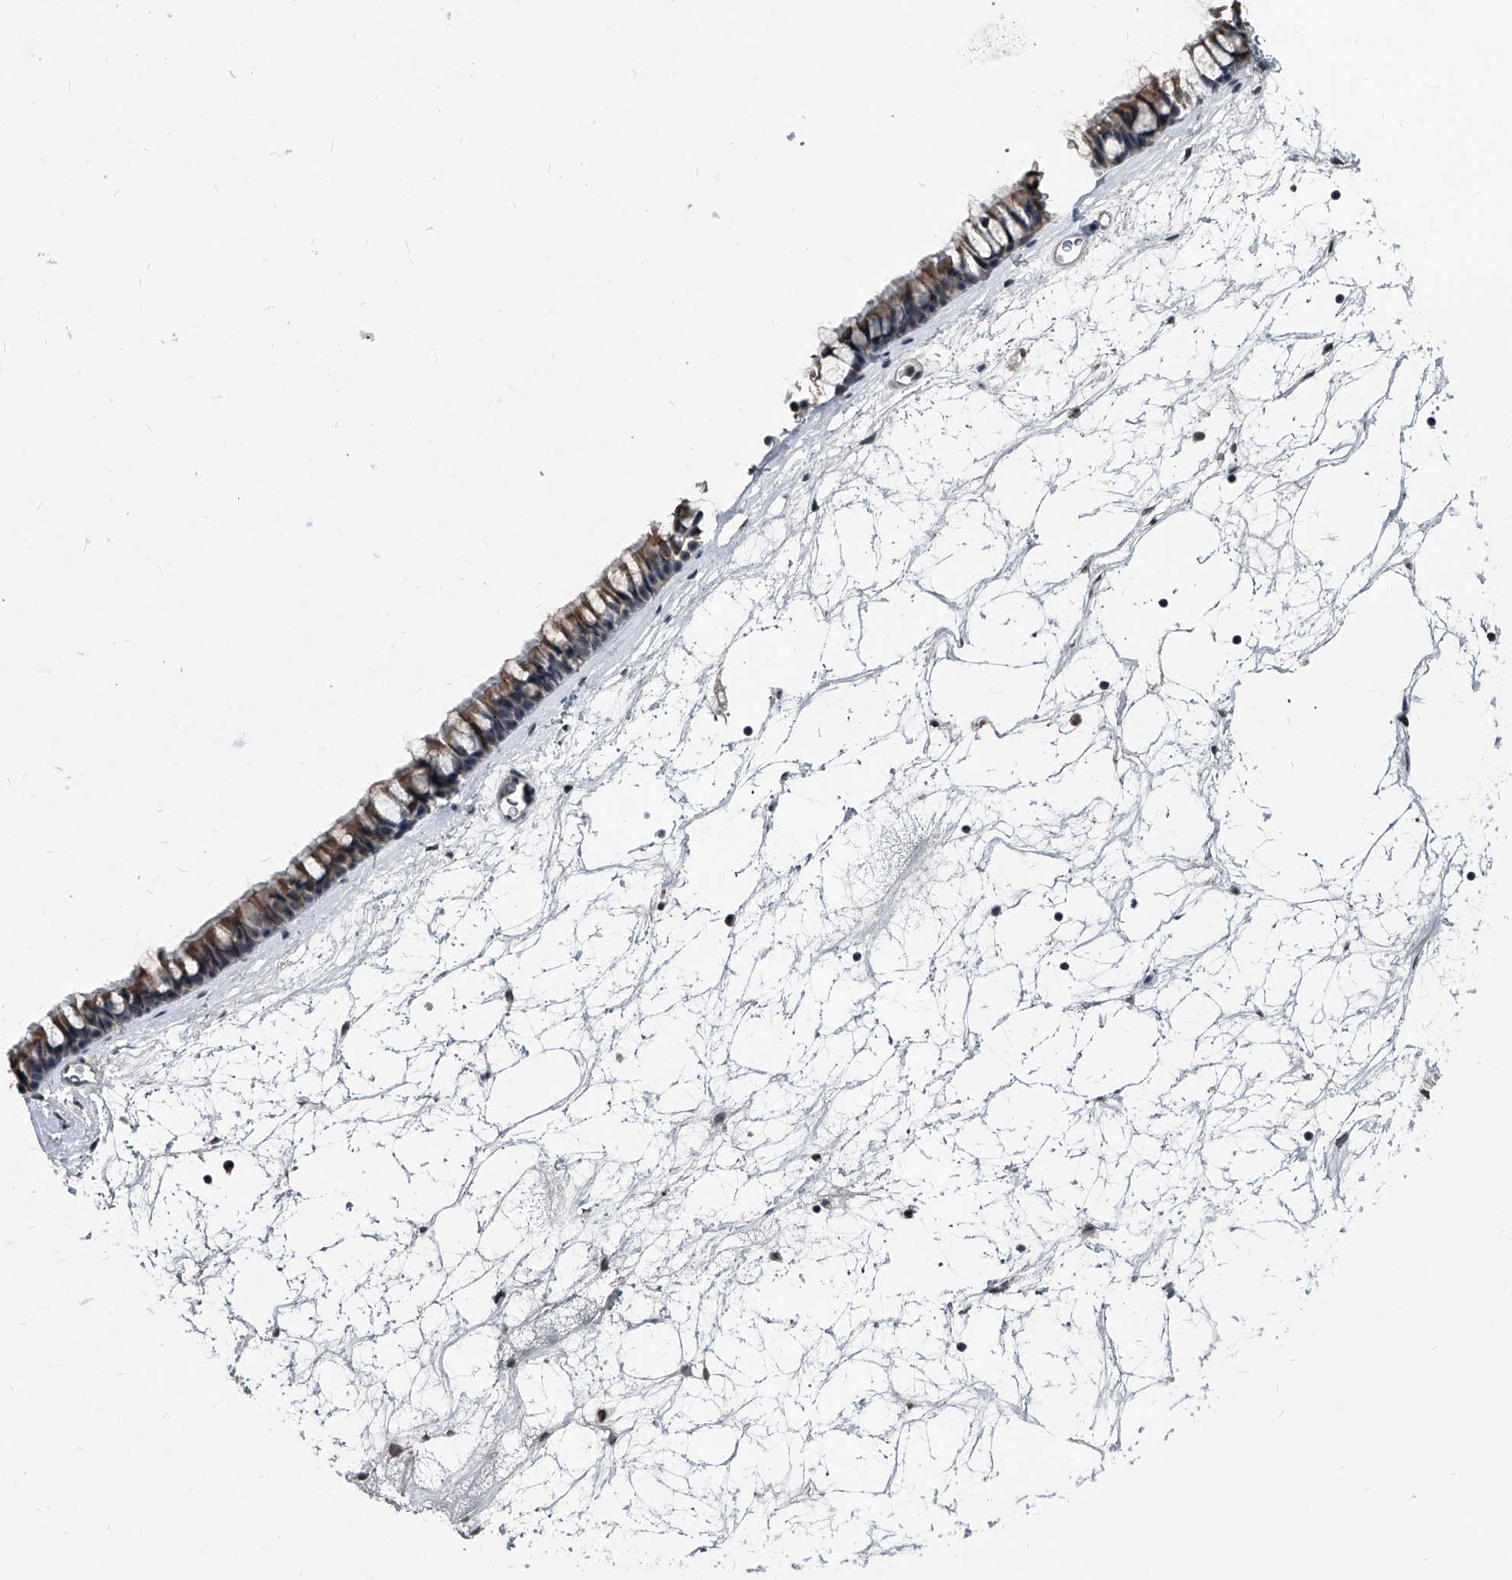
{"staining": {"intensity": "moderate", "quantity": ">75%", "location": "cytoplasmic/membranous"}, "tissue": "nasopharynx", "cell_type": "Respiratory epithelial cells", "image_type": "normal", "snomed": [{"axis": "morphology", "description": "Normal tissue, NOS"}, {"axis": "topography", "description": "Nasopharynx"}], "caption": "Protein analysis of benign nasopharynx demonstrates moderate cytoplasmic/membranous staining in about >75% of respiratory epithelial cells.", "gene": "MEN1", "patient": {"sex": "male", "age": 64}}